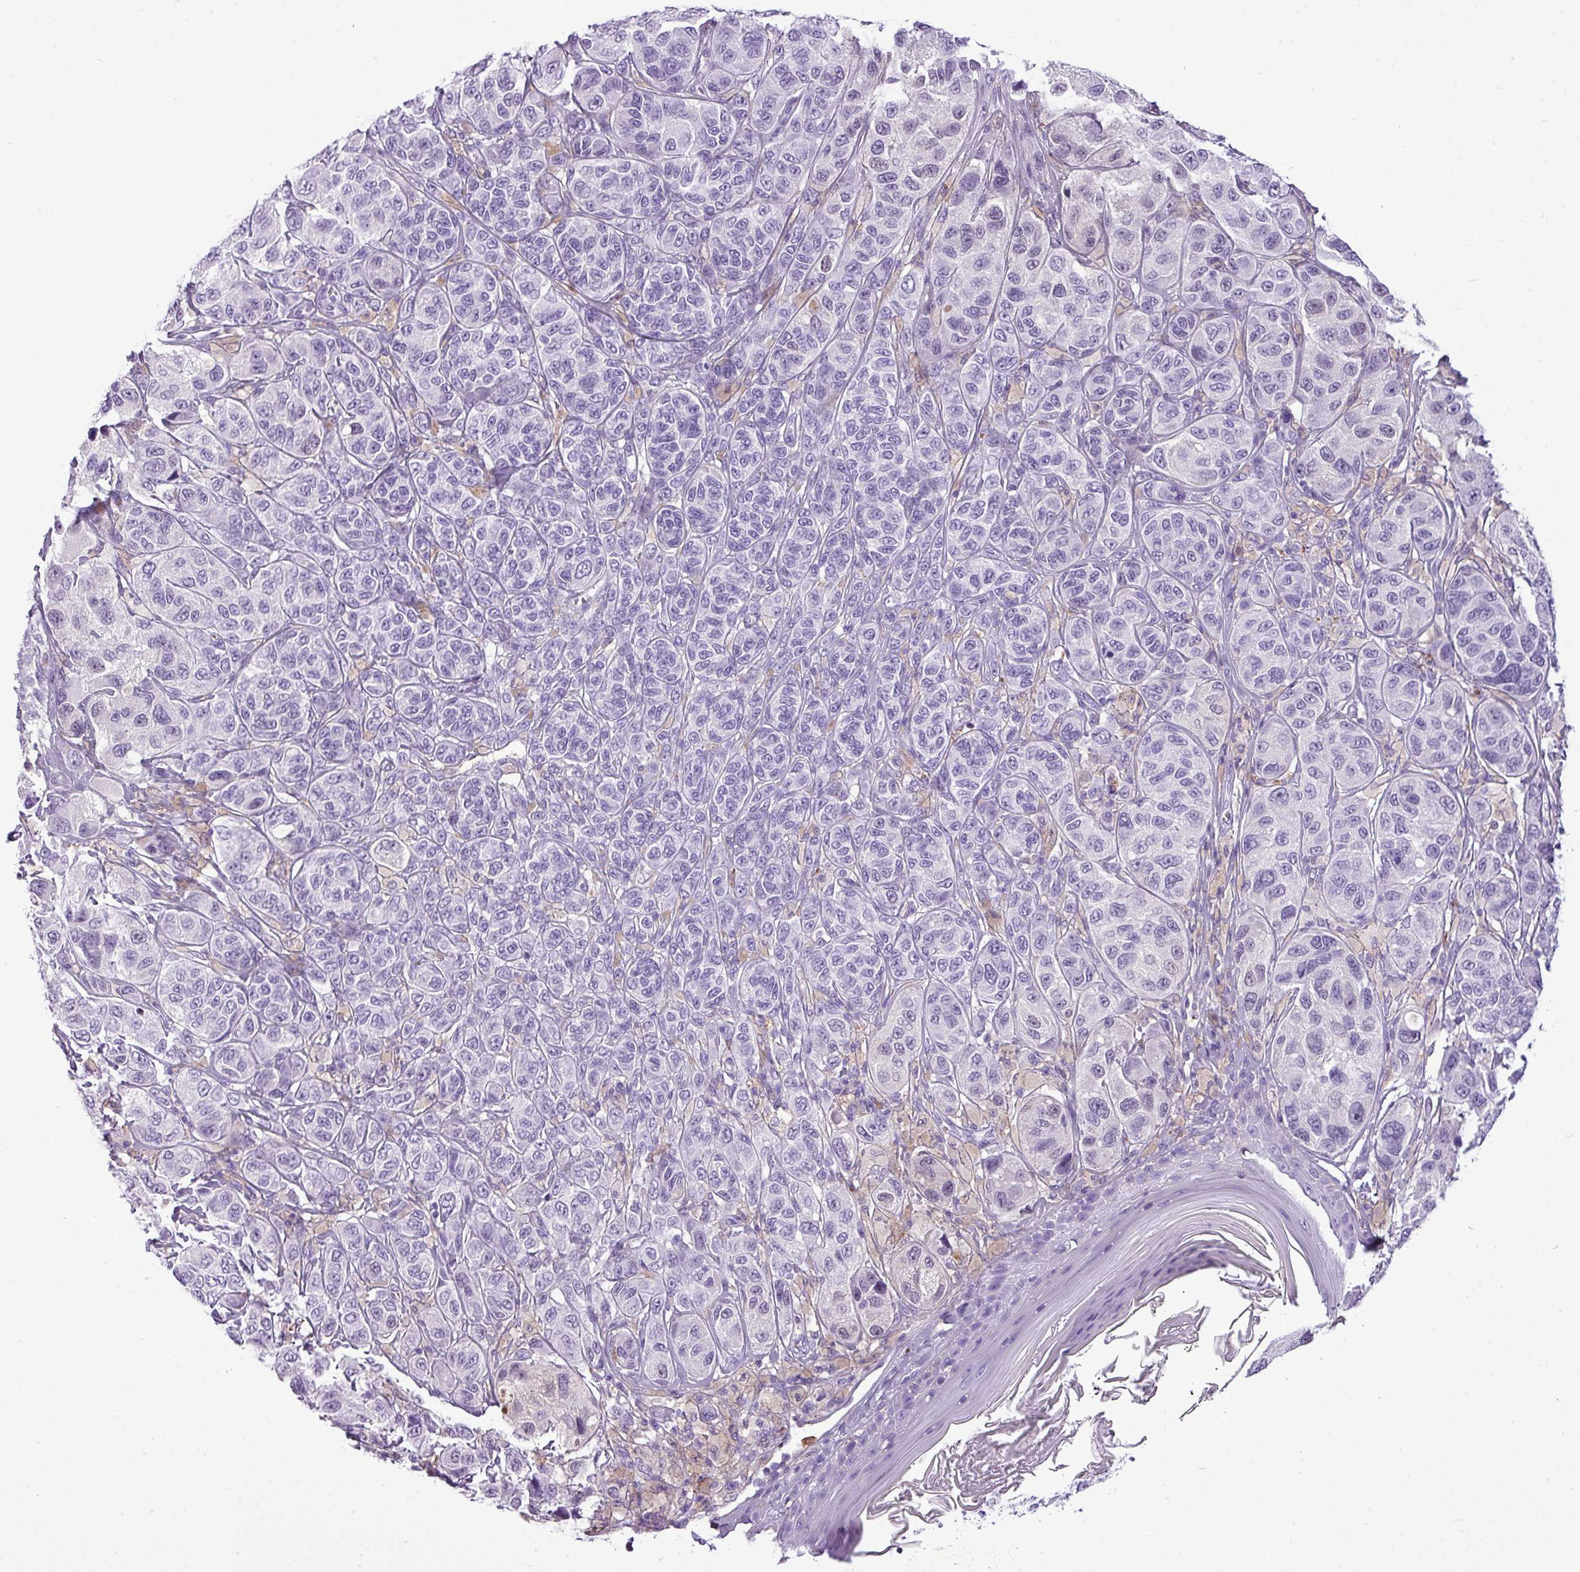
{"staining": {"intensity": "negative", "quantity": "none", "location": "none"}, "tissue": "melanoma", "cell_type": "Tumor cells", "image_type": "cancer", "snomed": [{"axis": "morphology", "description": "Malignant melanoma, NOS"}, {"axis": "topography", "description": "Skin"}], "caption": "This is a histopathology image of immunohistochemistry (IHC) staining of malignant melanoma, which shows no expression in tumor cells.", "gene": "RBMXL2", "patient": {"sex": "male", "age": 42}}